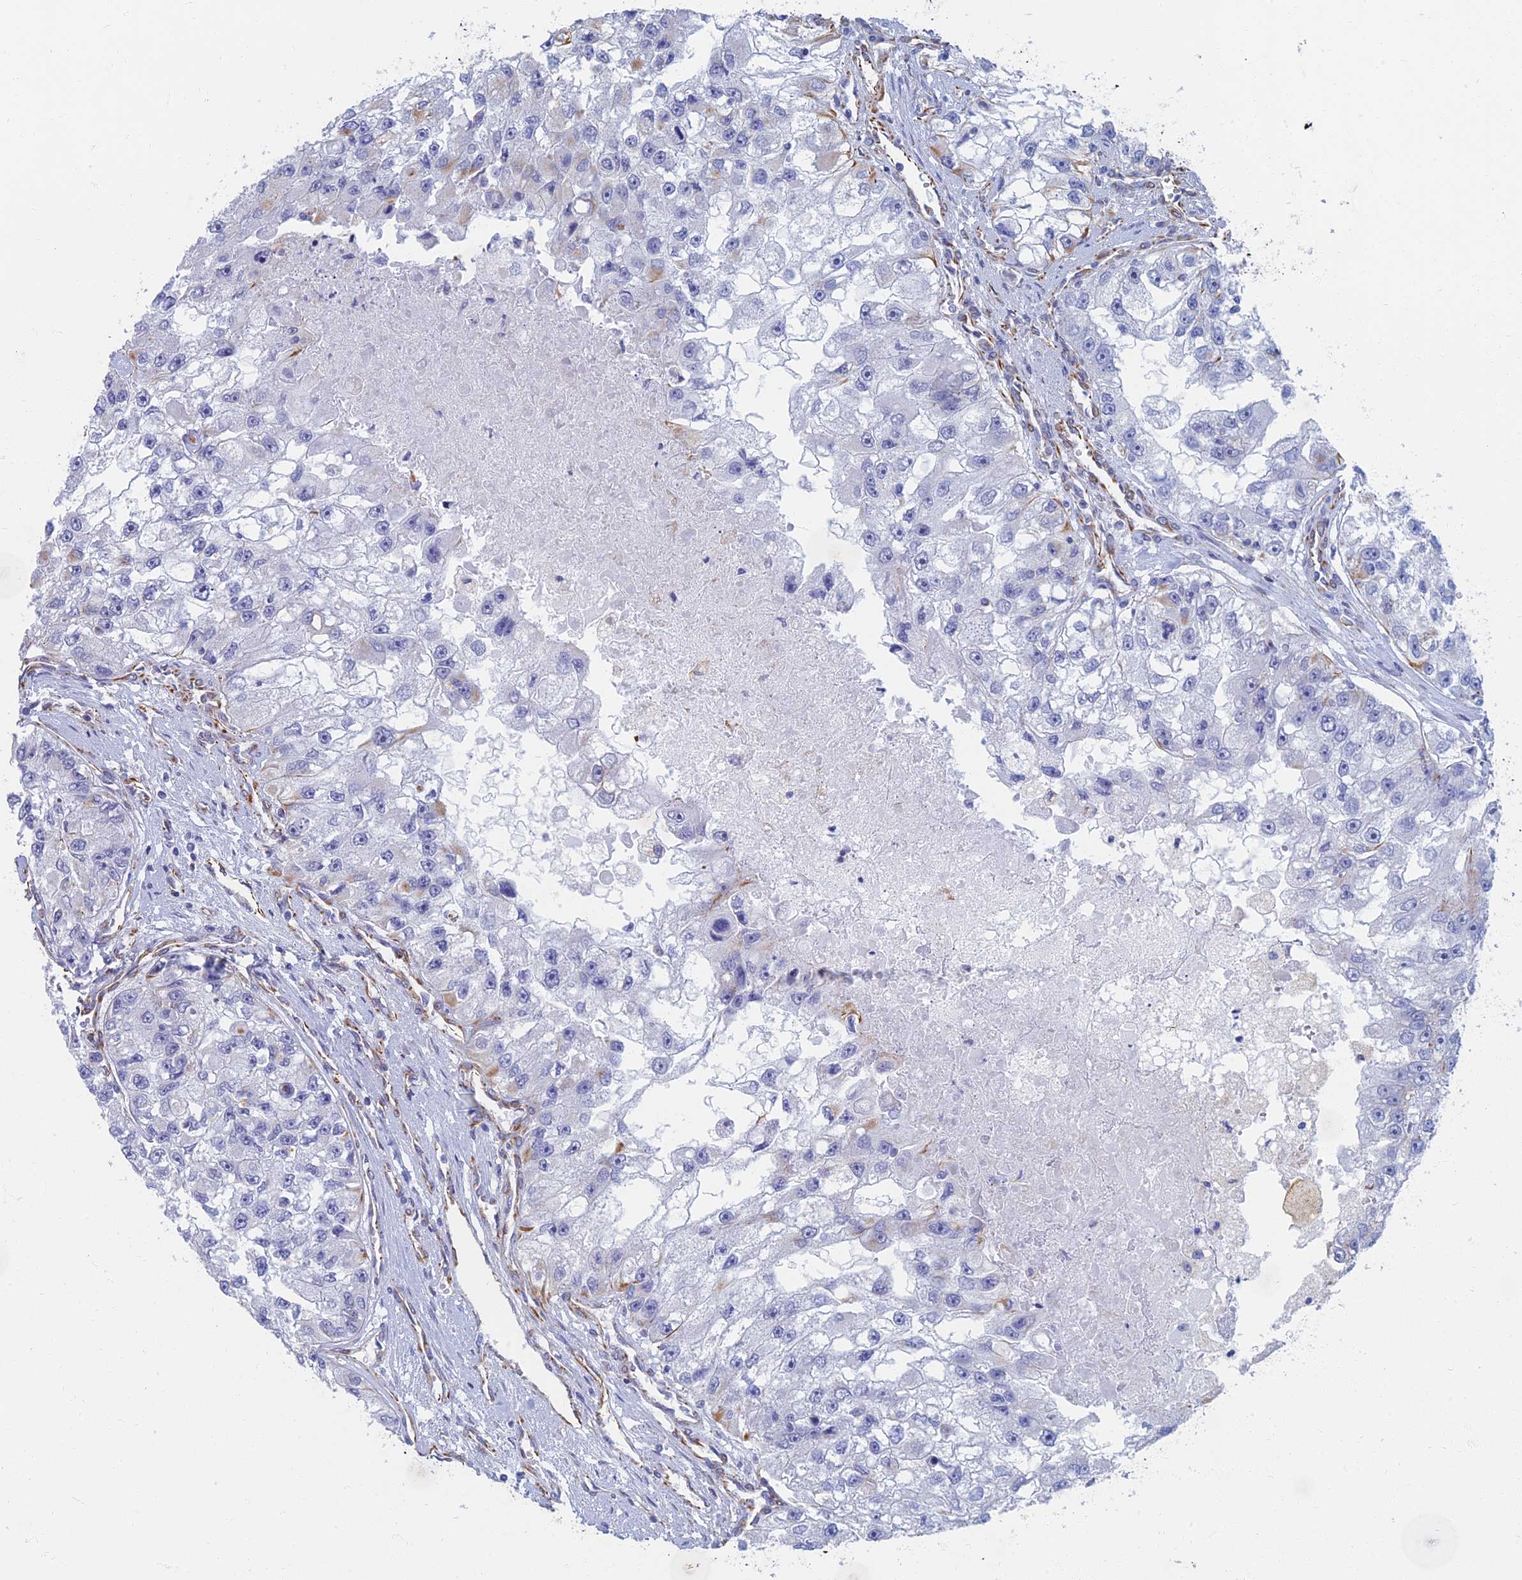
{"staining": {"intensity": "negative", "quantity": "none", "location": "none"}, "tissue": "renal cancer", "cell_type": "Tumor cells", "image_type": "cancer", "snomed": [{"axis": "morphology", "description": "Adenocarcinoma, NOS"}, {"axis": "topography", "description": "Kidney"}], "caption": "This is an IHC image of renal adenocarcinoma. There is no expression in tumor cells.", "gene": "RMC1", "patient": {"sex": "male", "age": 63}}